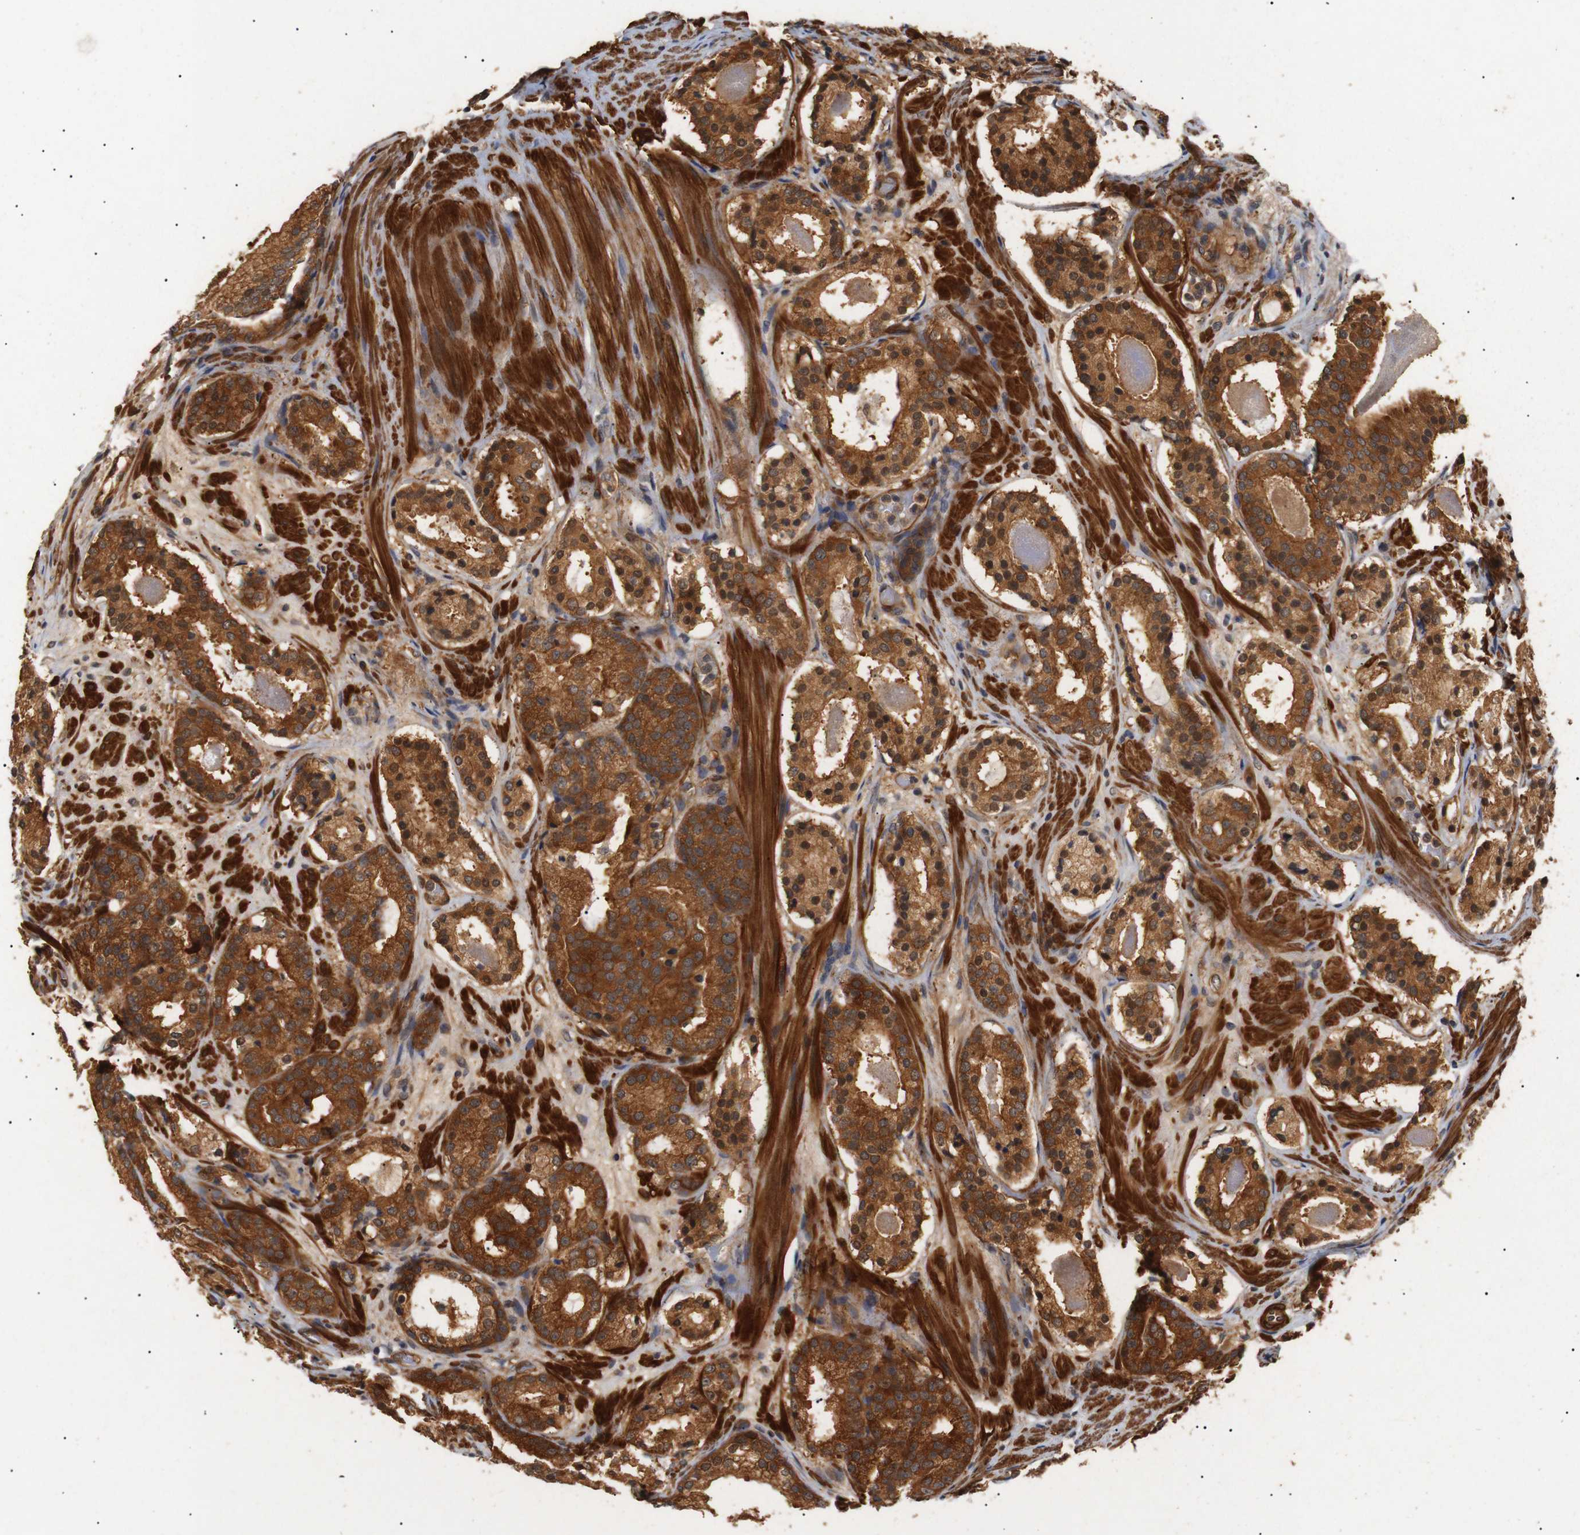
{"staining": {"intensity": "strong", "quantity": ">75%", "location": "cytoplasmic/membranous"}, "tissue": "prostate cancer", "cell_type": "Tumor cells", "image_type": "cancer", "snomed": [{"axis": "morphology", "description": "Adenocarcinoma, Low grade"}, {"axis": "topography", "description": "Prostate"}], "caption": "Adenocarcinoma (low-grade) (prostate) was stained to show a protein in brown. There is high levels of strong cytoplasmic/membranous expression in about >75% of tumor cells.", "gene": "PAWR", "patient": {"sex": "male", "age": 69}}